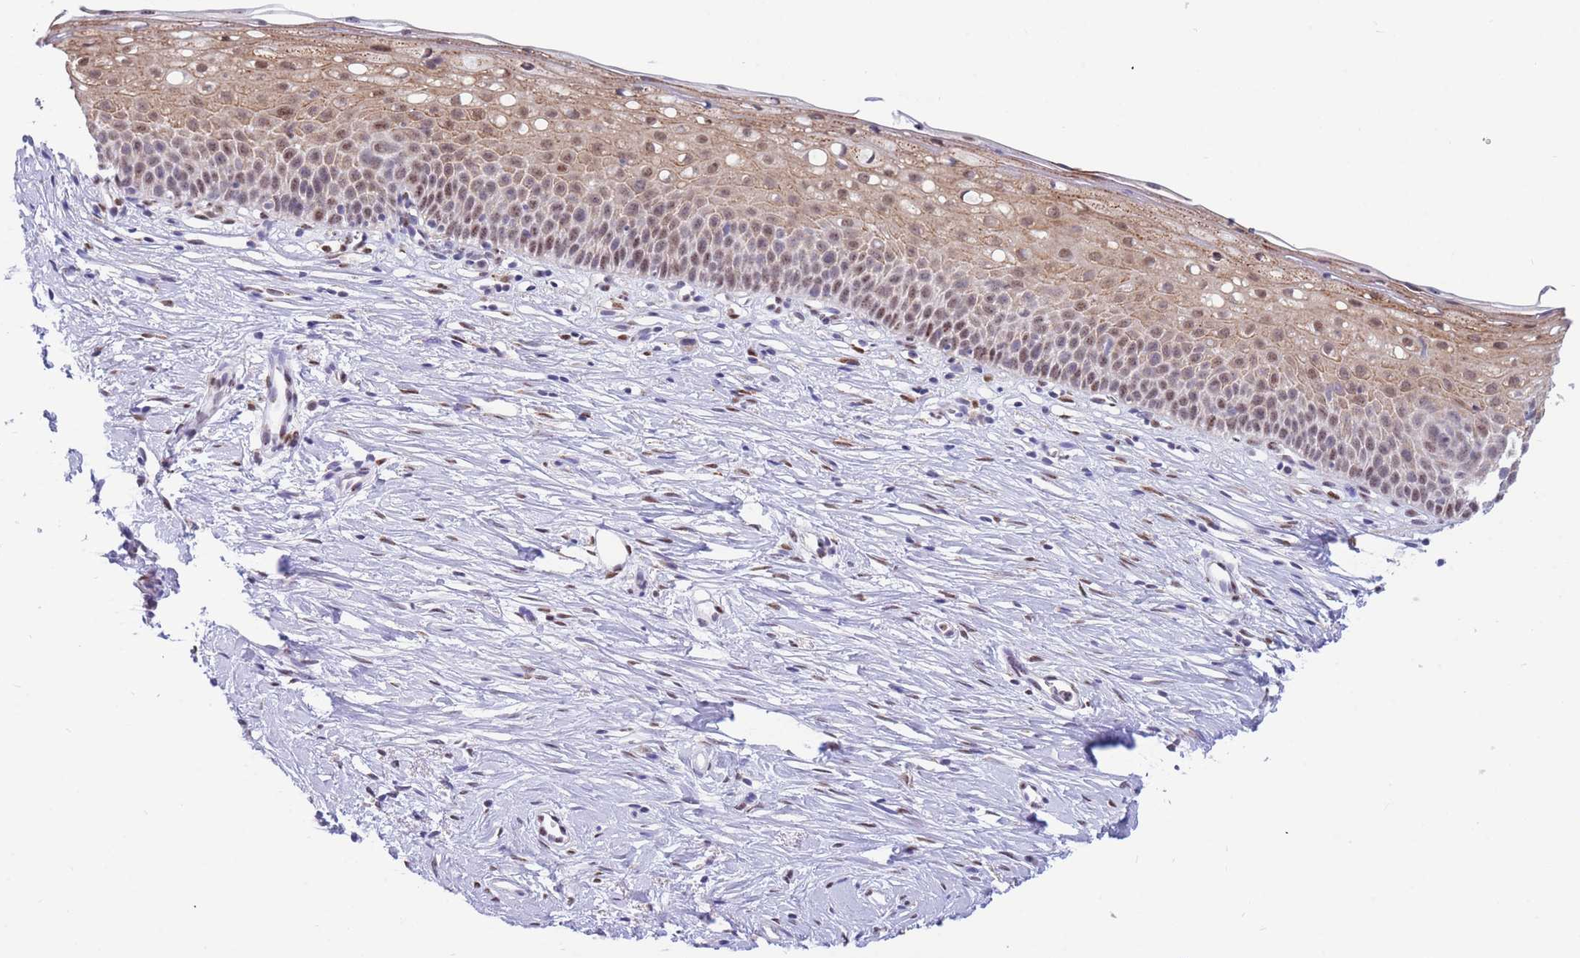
{"staining": {"intensity": "weak", "quantity": "25%-75%", "location": "cytoplasmic/membranous,nuclear"}, "tissue": "cervix", "cell_type": "Glandular cells", "image_type": "normal", "snomed": [{"axis": "morphology", "description": "Normal tissue, NOS"}, {"axis": "topography", "description": "Cervix"}], "caption": "Glandular cells show low levels of weak cytoplasmic/membranous,nuclear staining in about 25%-75% of cells in unremarkable cervix. Nuclei are stained in blue.", "gene": "FAM153A", "patient": {"sex": "female", "age": 57}}